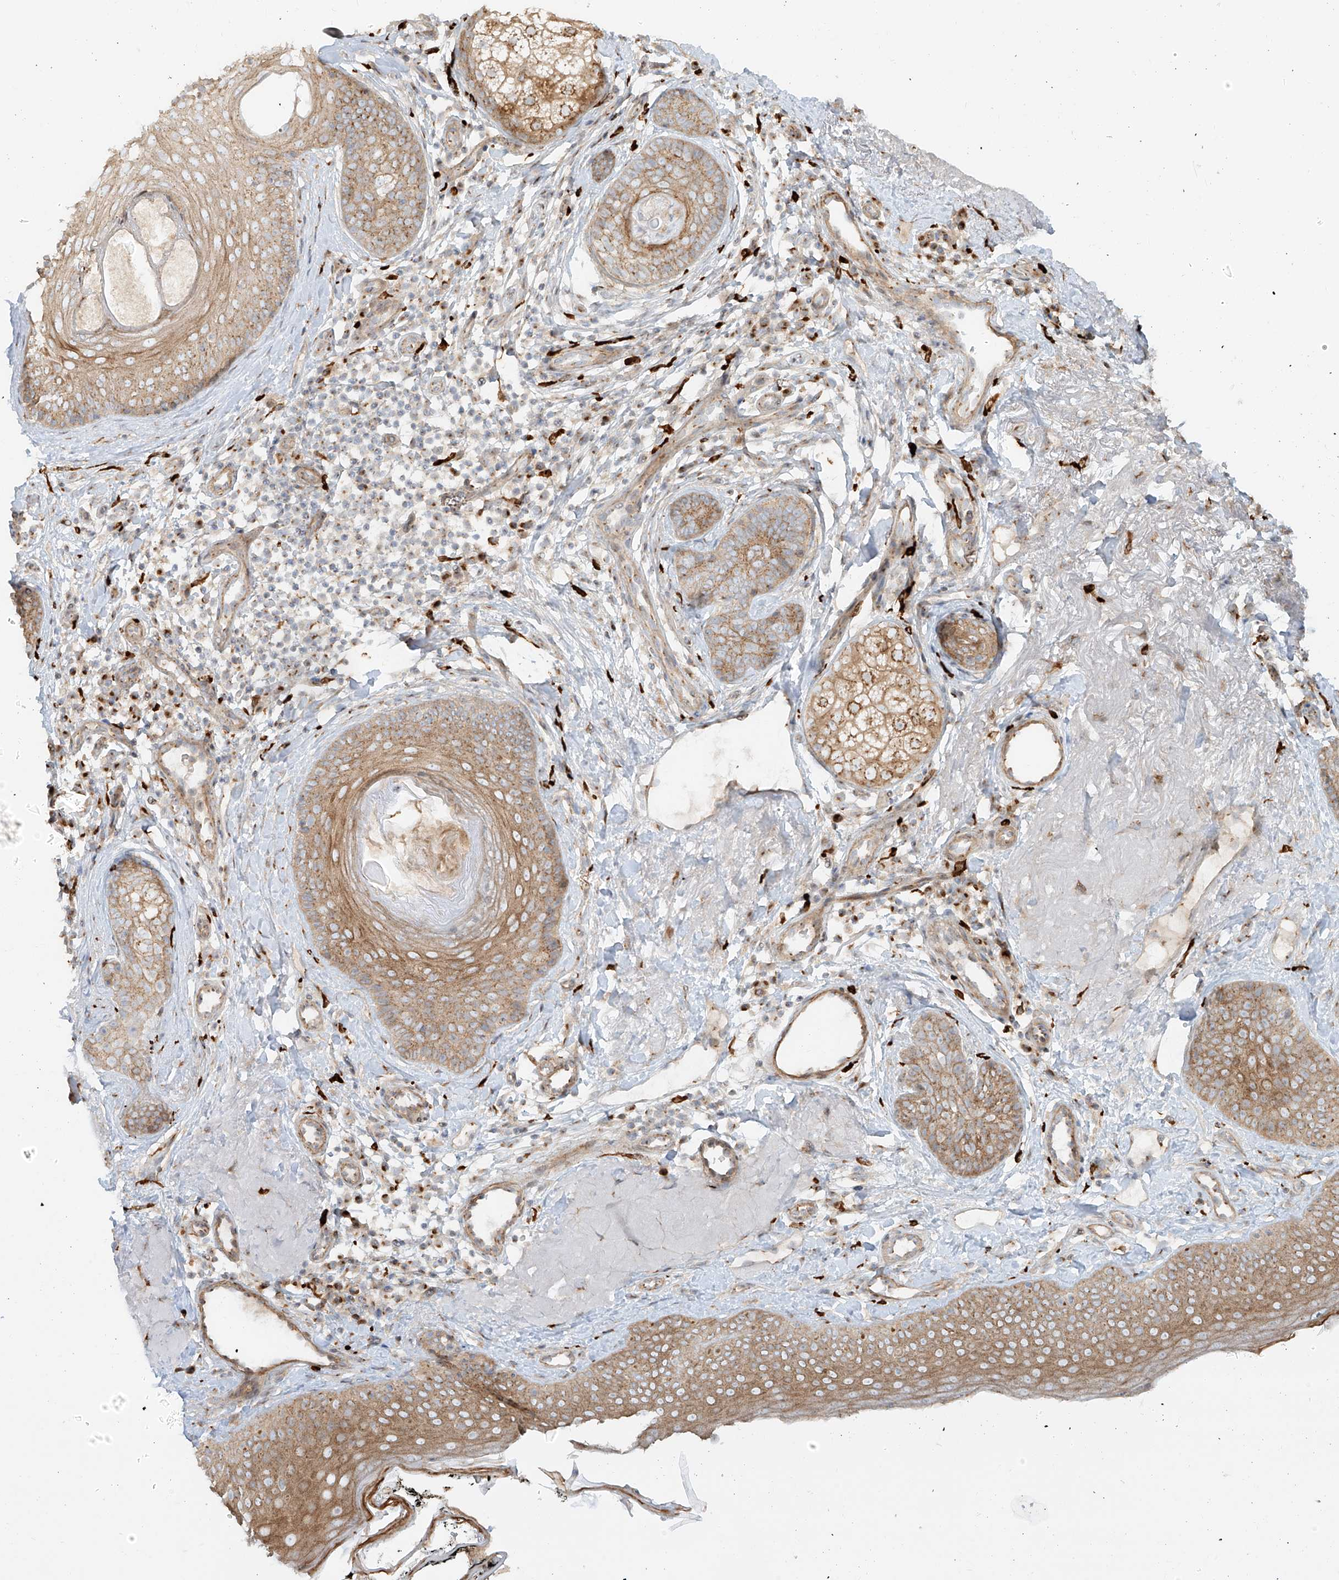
{"staining": {"intensity": "moderate", "quantity": ">75%", "location": "cytoplasmic/membranous"}, "tissue": "skin", "cell_type": "Fibroblasts", "image_type": "normal", "snomed": [{"axis": "morphology", "description": "Normal tissue, NOS"}, {"axis": "topography", "description": "Skin"}], "caption": "Protein expression analysis of unremarkable human skin reveals moderate cytoplasmic/membranous staining in about >75% of fibroblasts.", "gene": "ZNF287", "patient": {"sex": "male", "age": 57}}